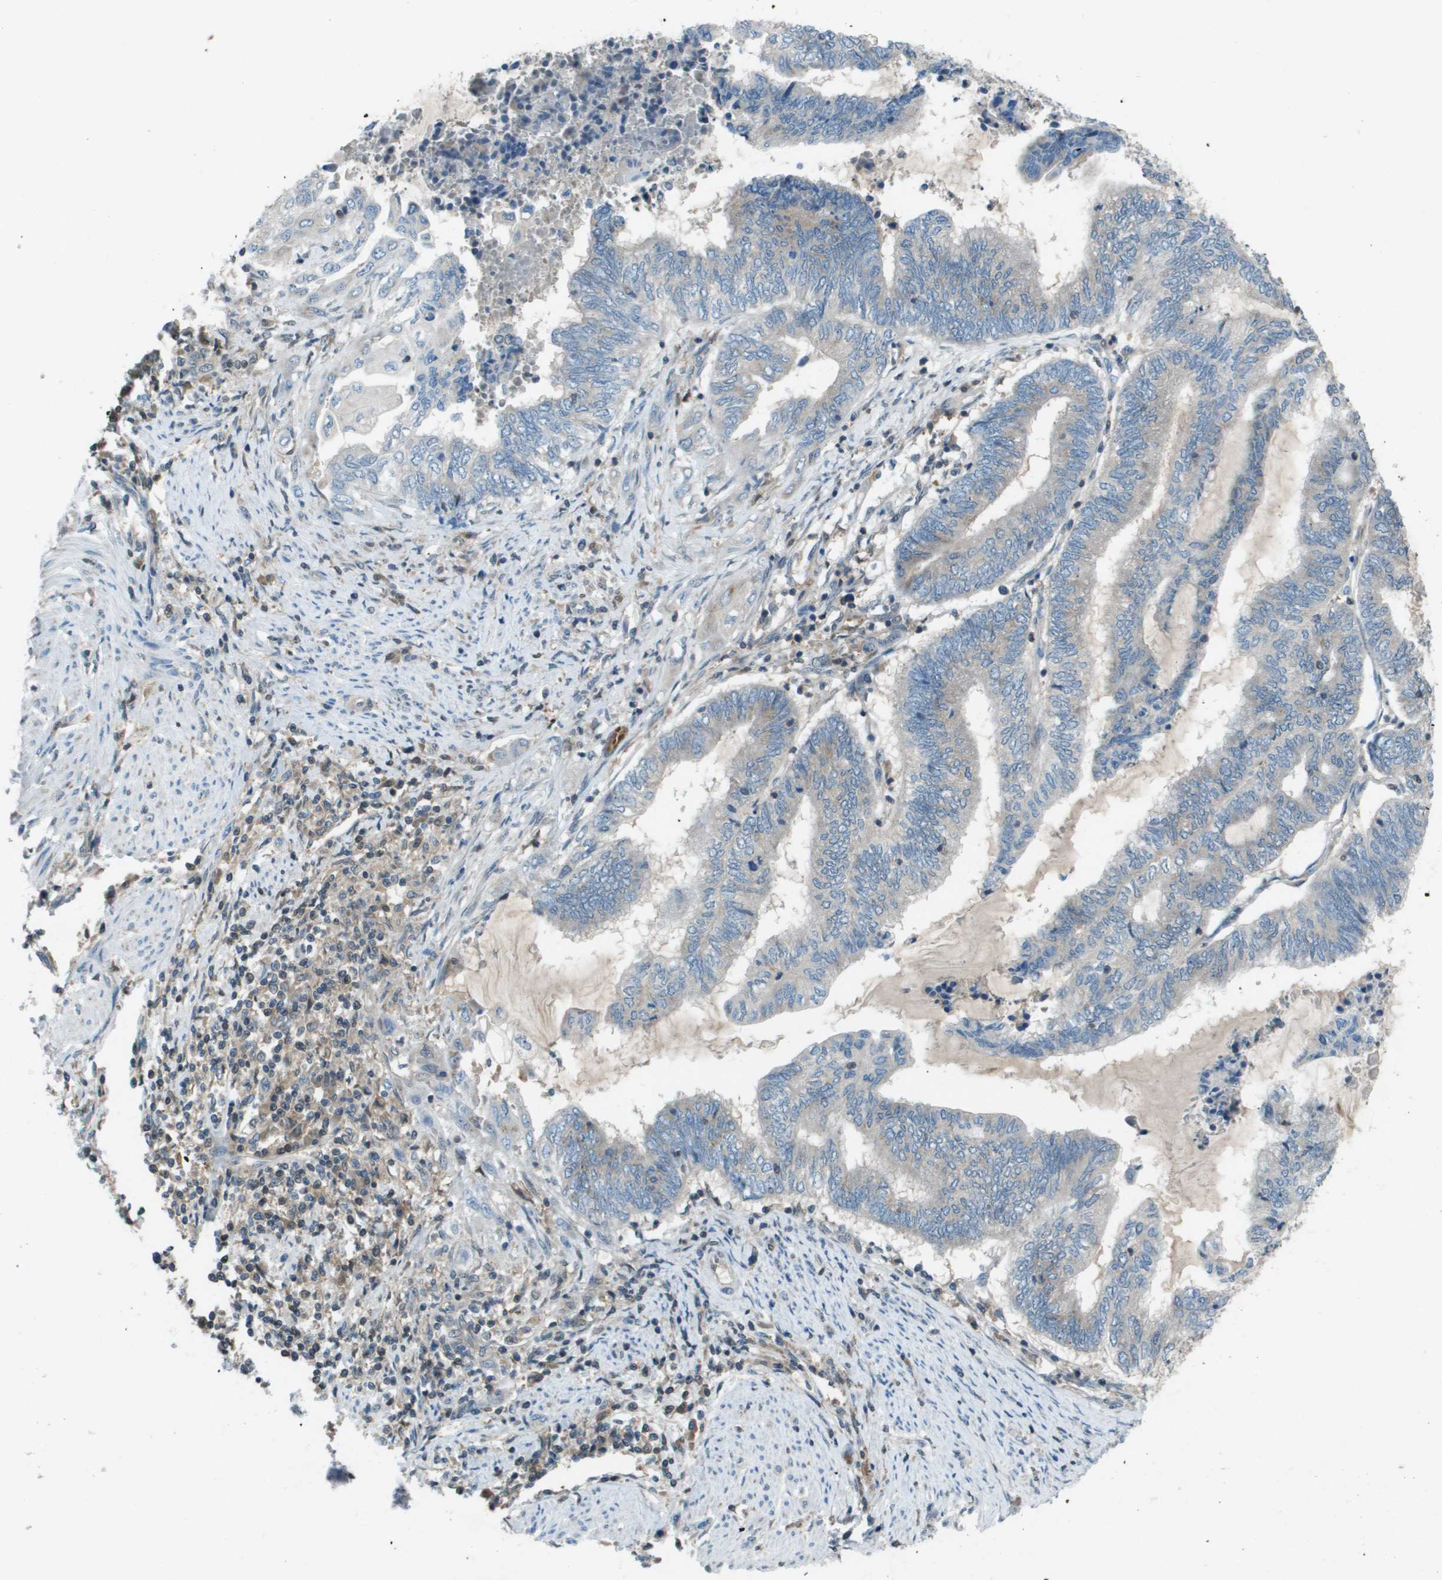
{"staining": {"intensity": "weak", "quantity": "<25%", "location": "cytoplasmic/membranous"}, "tissue": "endometrial cancer", "cell_type": "Tumor cells", "image_type": "cancer", "snomed": [{"axis": "morphology", "description": "Adenocarcinoma, NOS"}, {"axis": "topography", "description": "Uterus"}, {"axis": "topography", "description": "Endometrium"}], "caption": "An immunohistochemistry (IHC) image of endometrial adenocarcinoma is shown. There is no staining in tumor cells of endometrial adenocarcinoma.", "gene": "CAMK4", "patient": {"sex": "female", "age": 70}}